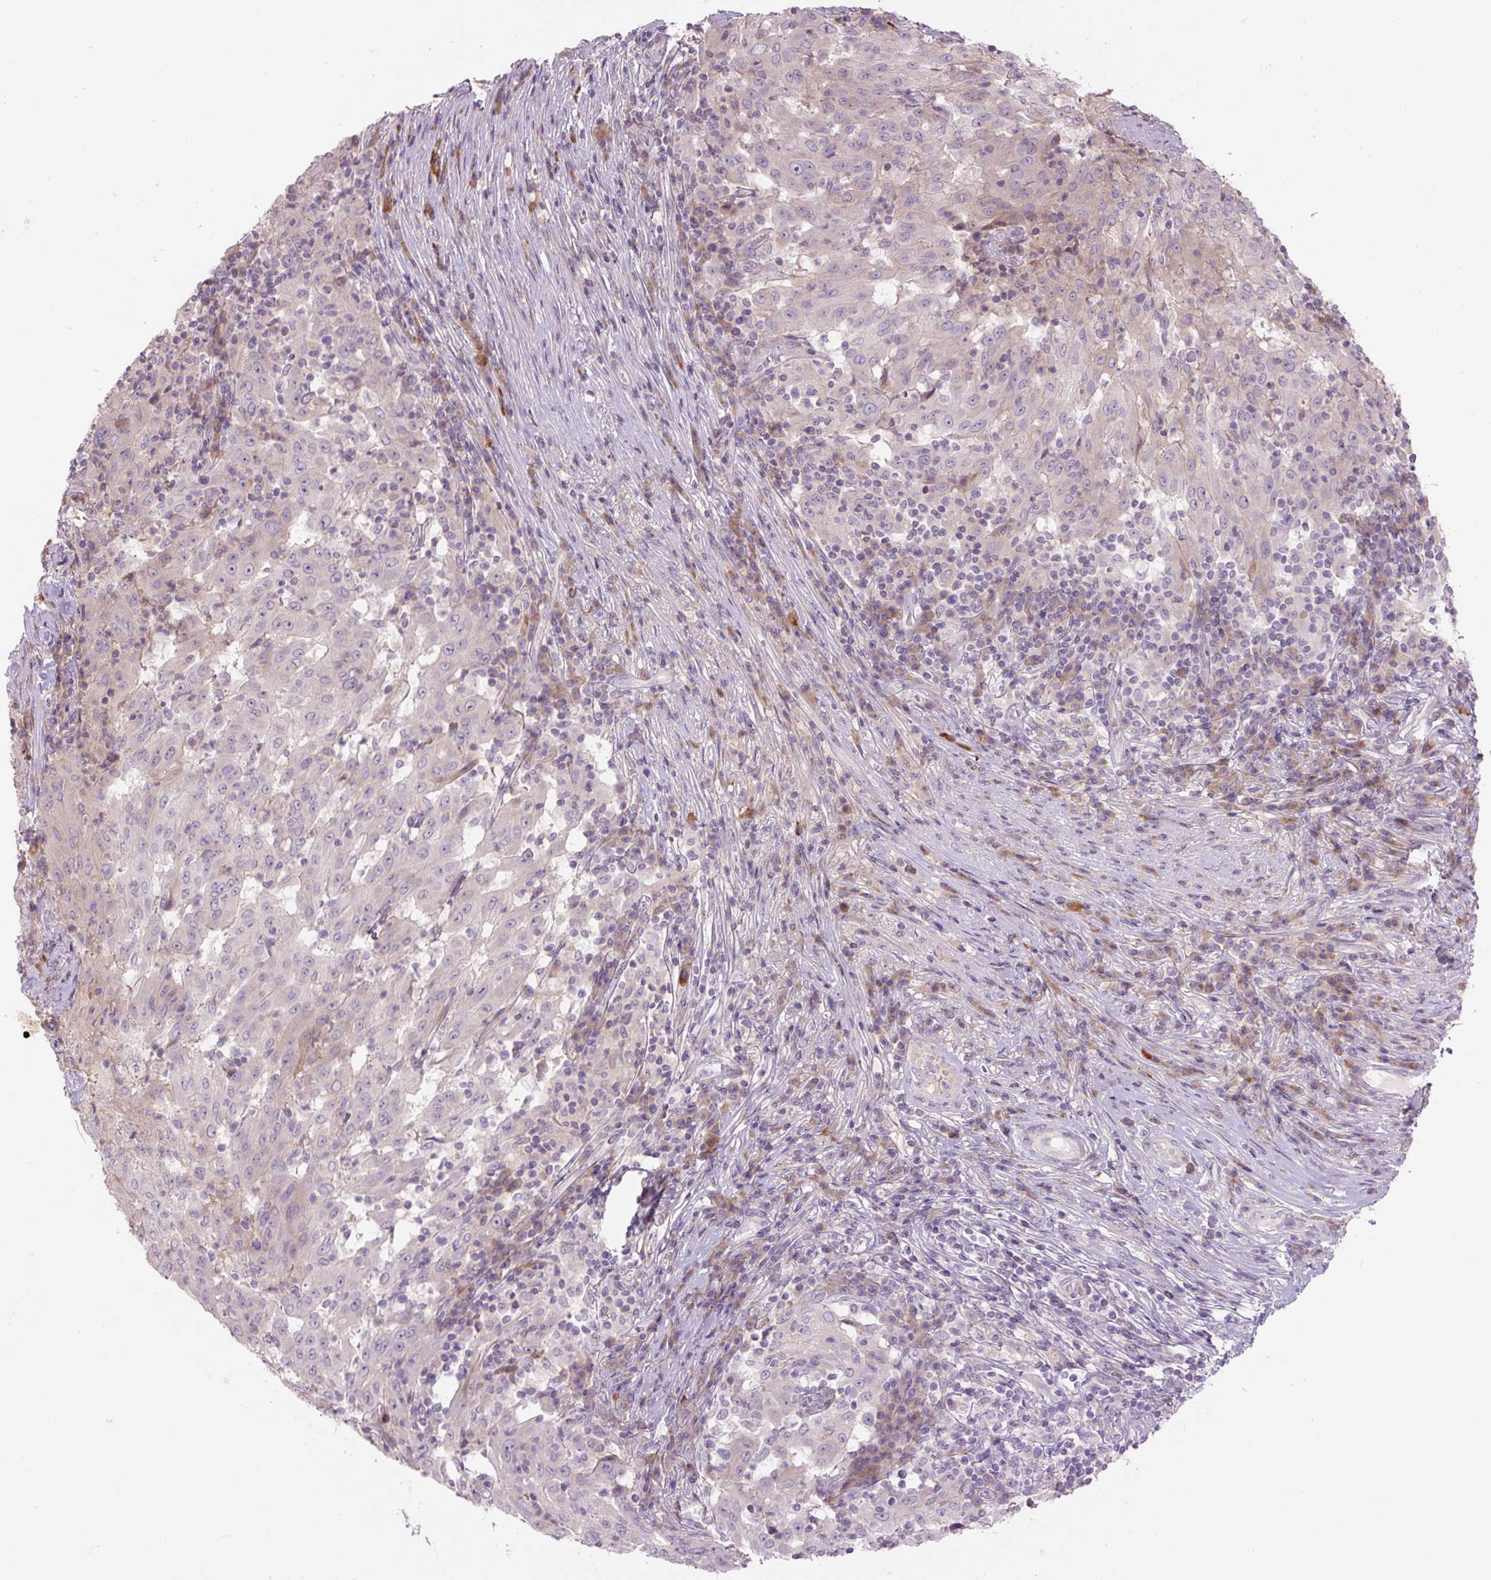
{"staining": {"intensity": "negative", "quantity": "none", "location": "none"}, "tissue": "pancreatic cancer", "cell_type": "Tumor cells", "image_type": "cancer", "snomed": [{"axis": "morphology", "description": "Adenocarcinoma, NOS"}, {"axis": "topography", "description": "Pancreas"}], "caption": "A high-resolution image shows IHC staining of pancreatic cancer (adenocarcinoma), which reveals no significant expression in tumor cells.", "gene": "TMEM100", "patient": {"sex": "male", "age": 63}}